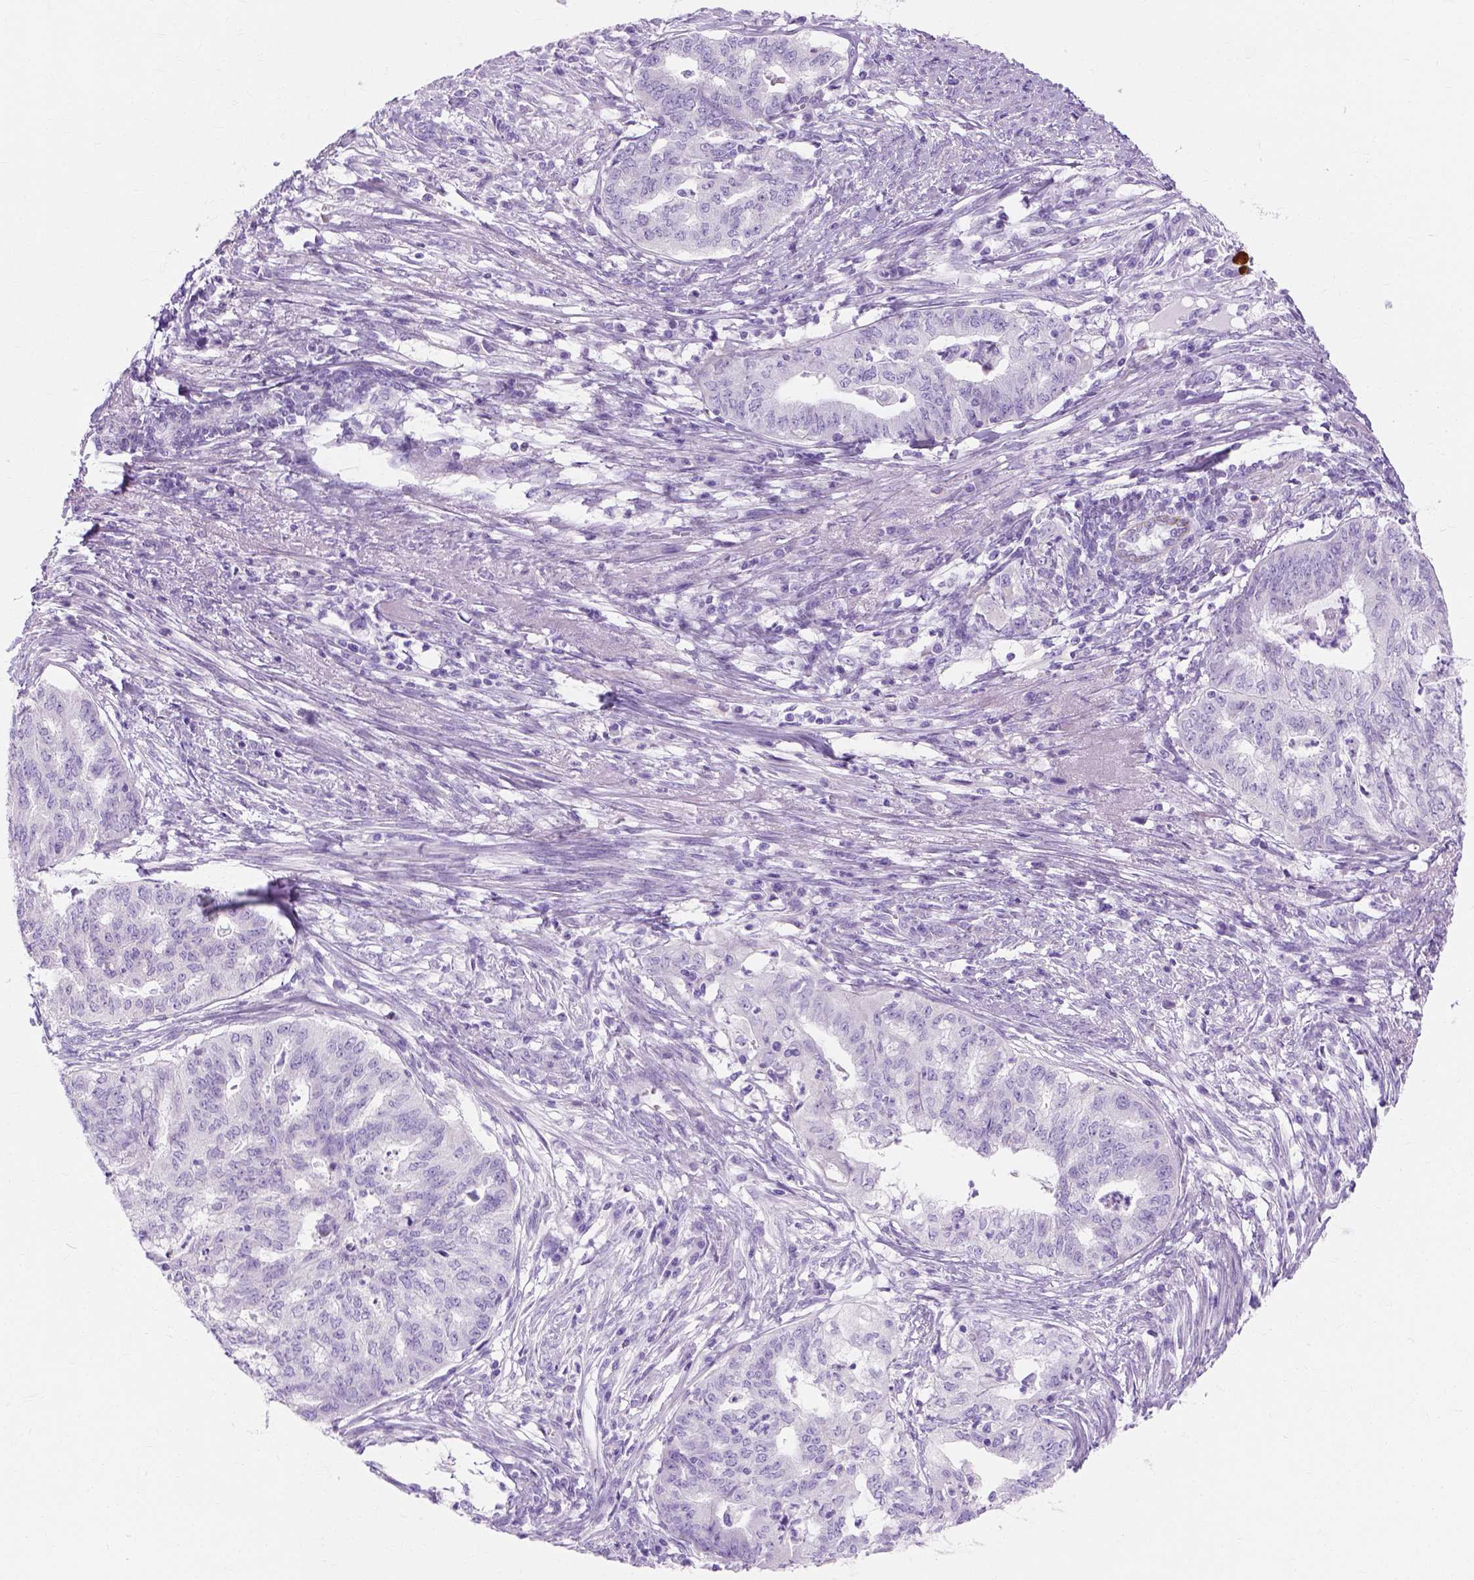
{"staining": {"intensity": "negative", "quantity": "none", "location": "none"}, "tissue": "endometrial cancer", "cell_type": "Tumor cells", "image_type": "cancer", "snomed": [{"axis": "morphology", "description": "Adenocarcinoma, NOS"}, {"axis": "topography", "description": "Endometrium"}], "caption": "This is a image of immunohistochemistry staining of adenocarcinoma (endometrial), which shows no positivity in tumor cells.", "gene": "MYH15", "patient": {"sex": "female", "age": 79}}